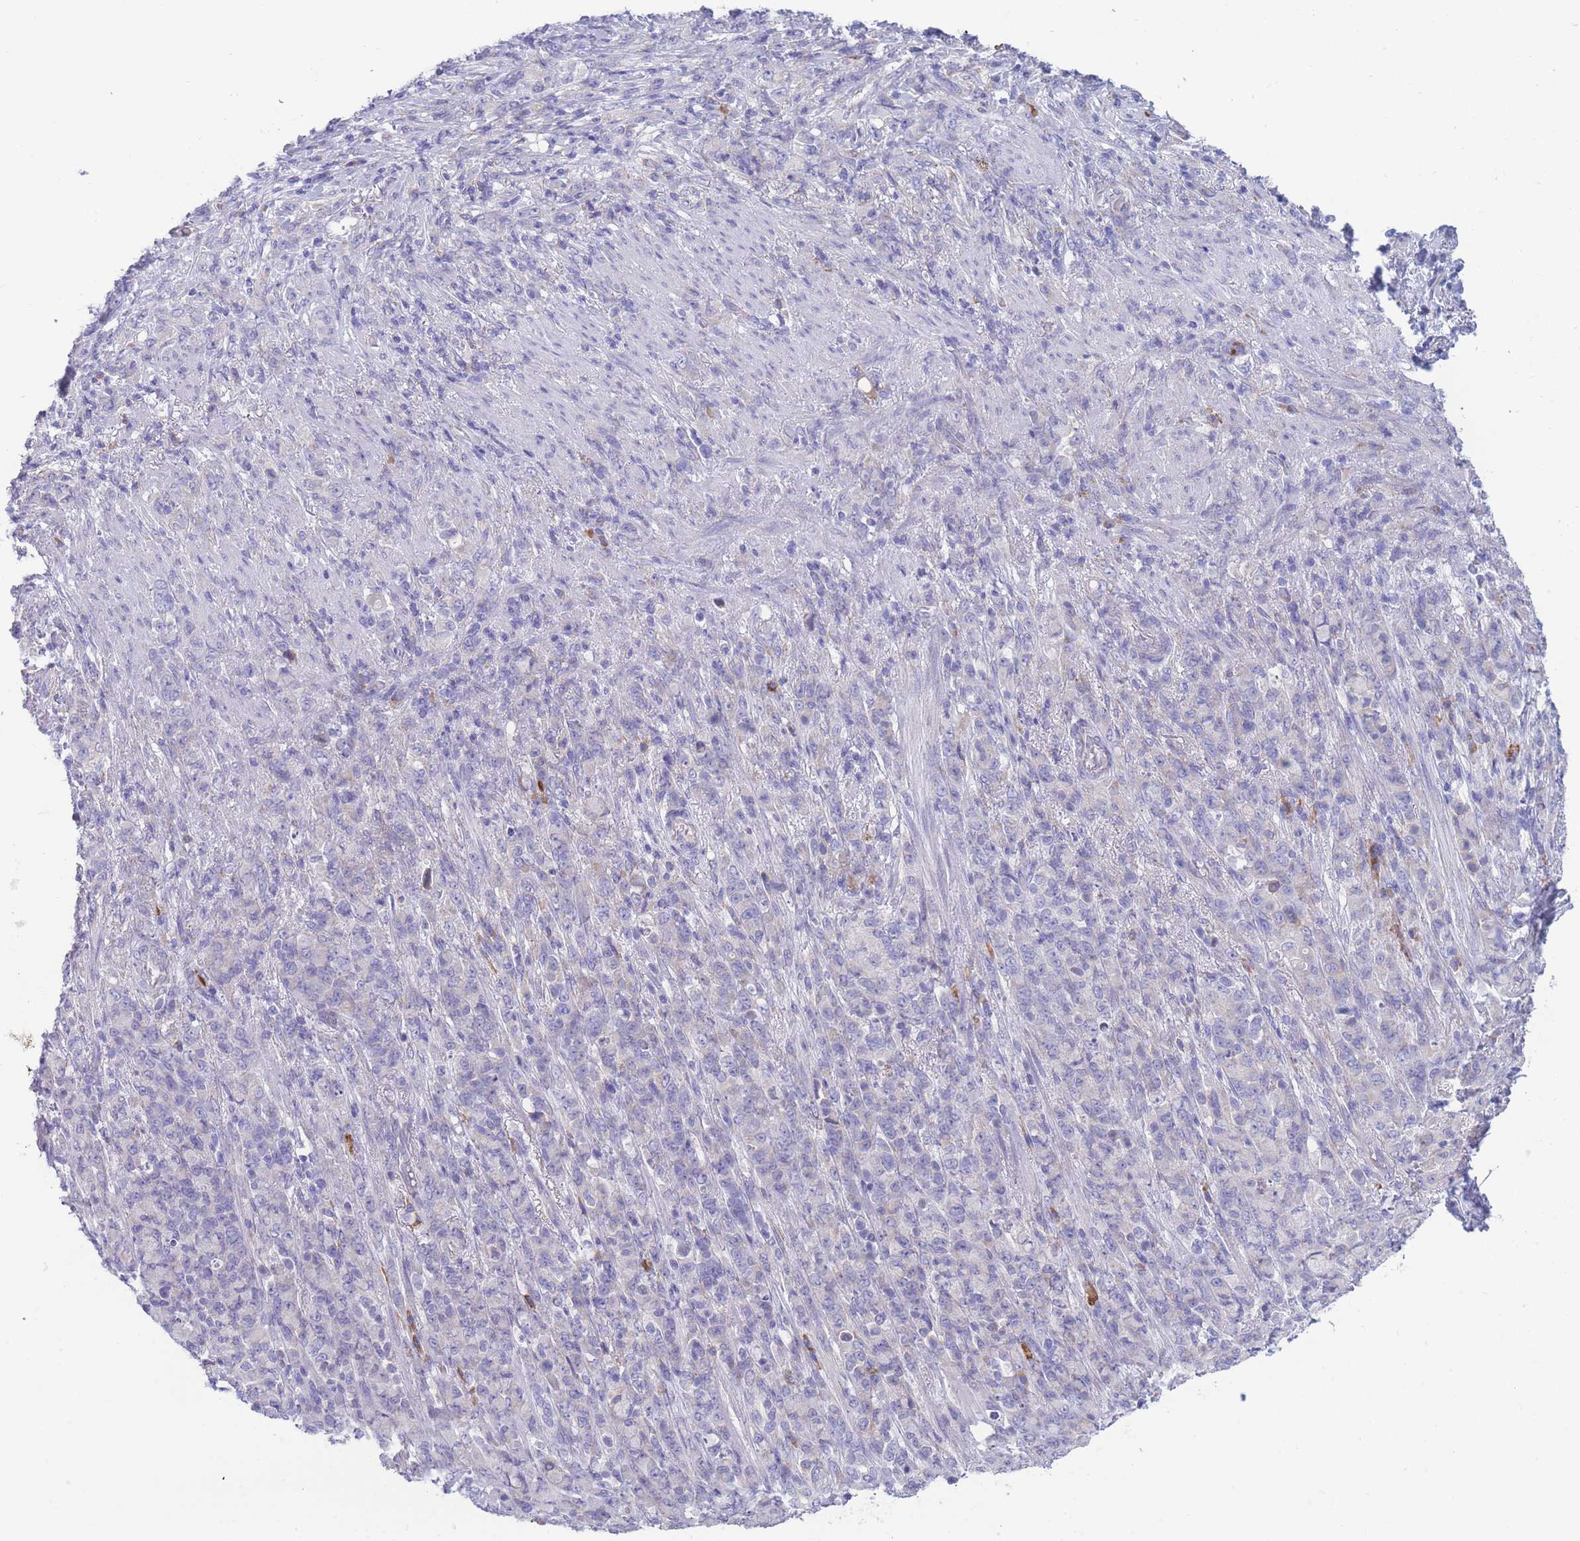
{"staining": {"intensity": "negative", "quantity": "none", "location": "none"}, "tissue": "stomach cancer", "cell_type": "Tumor cells", "image_type": "cancer", "snomed": [{"axis": "morphology", "description": "Adenocarcinoma, NOS"}, {"axis": "topography", "description": "Stomach"}], "caption": "Immunohistochemistry histopathology image of neoplastic tissue: adenocarcinoma (stomach) stained with DAB (3,3'-diaminobenzidine) shows no significant protein staining in tumor cells.", "gene": "XKR8", "patient": {"sex": "female", "age": 79}}